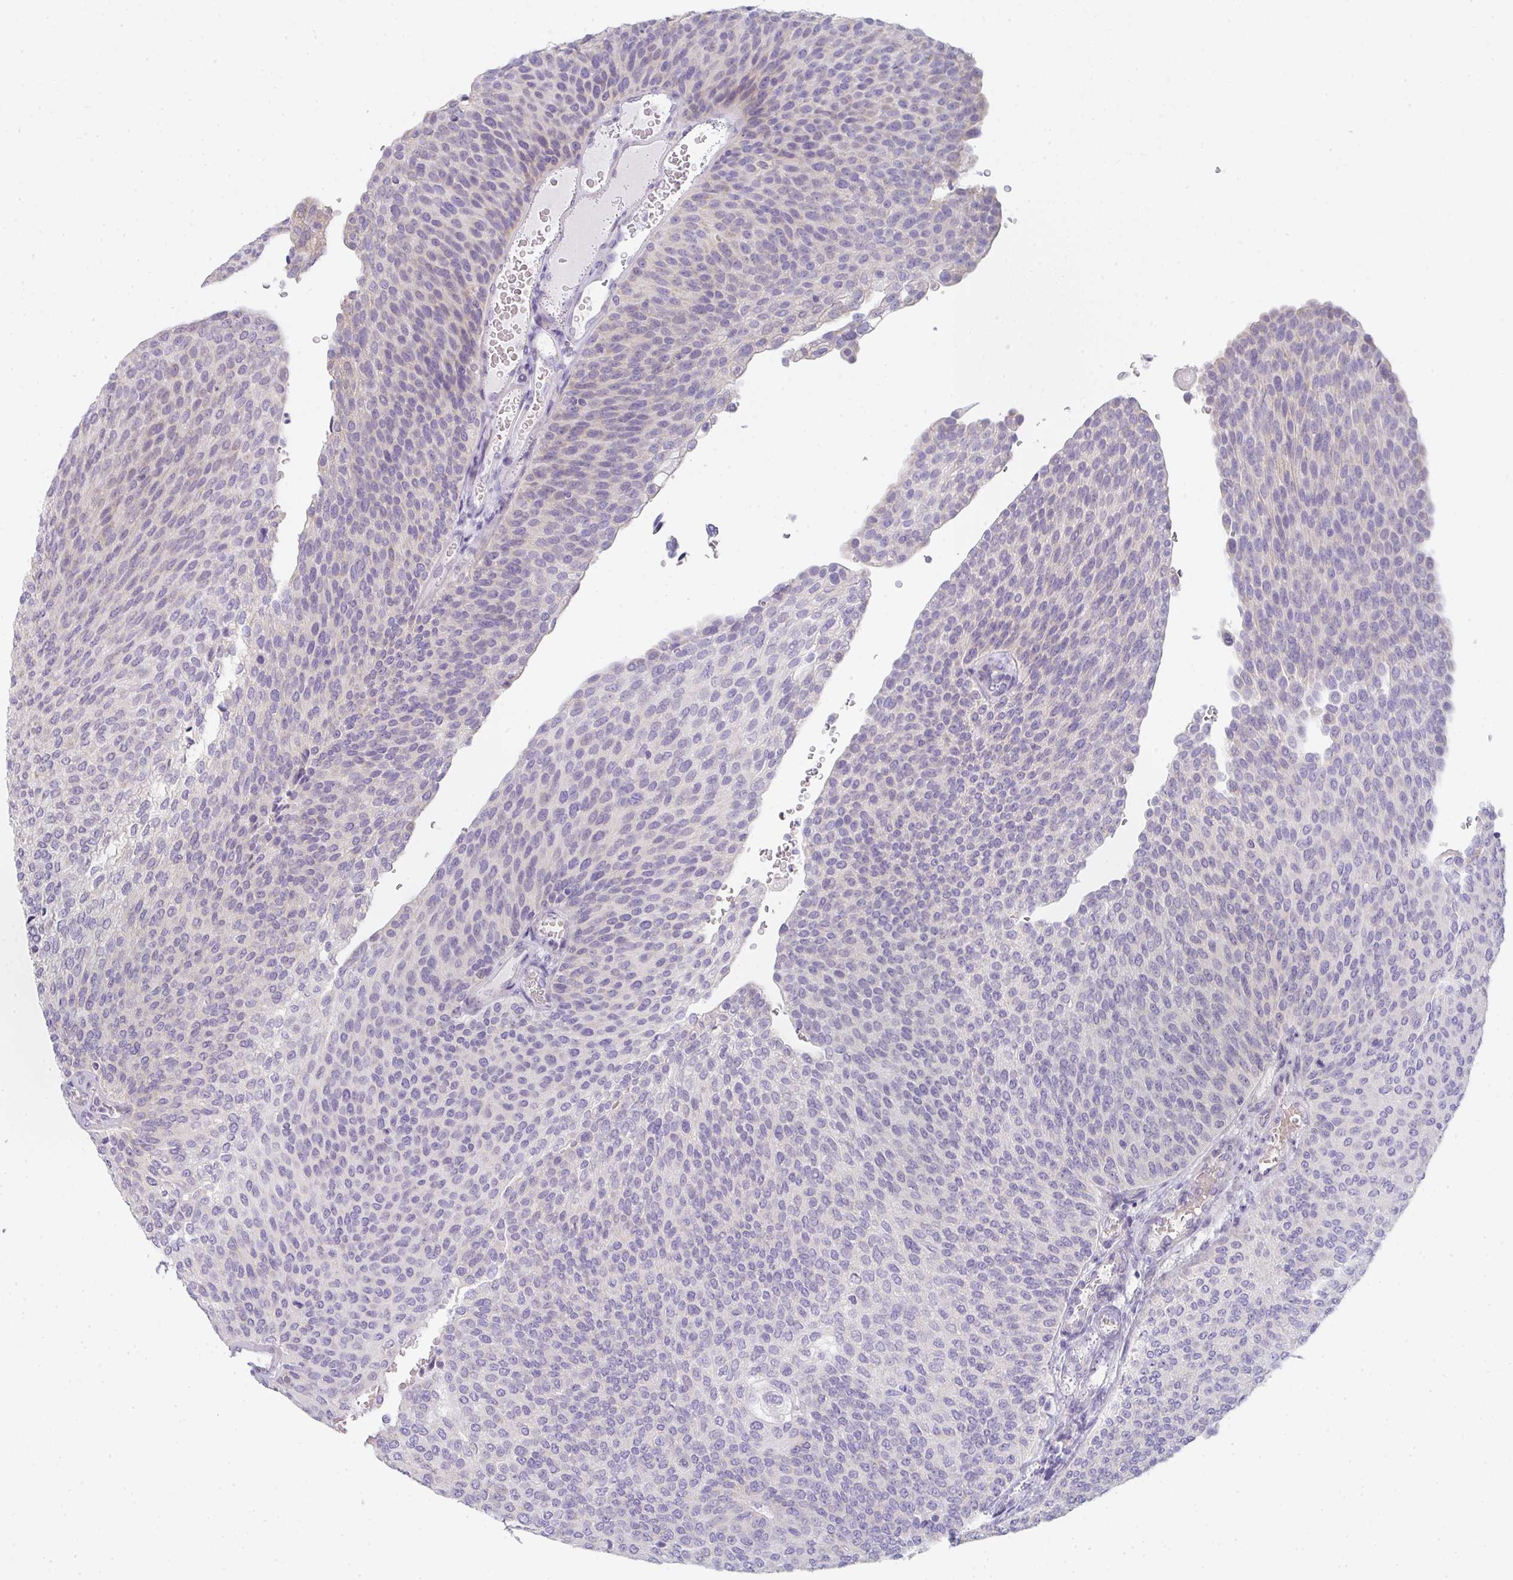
{"staining": {"intensity": "weak", "quantity": "<25%", "location": "cytoplasmic/membranous"}, "tissue": "urothelial cancer", "cell_type": "Tumor cells", "image_type": "cancer", "snomed": [{"axis": "morphology", "description": "Urothelial carcinoma, High grade"}, {"axis": "topography", "description": "Urinary bladder"}], "caption": "This is a histopathology image of immunohistochemistry (IHC) staining of urothelial carcinoma (high-grade), which shows no expression in tumor cells.", "gene": "CACNA1S", "patient": {"sex": "female", "age": 79}}